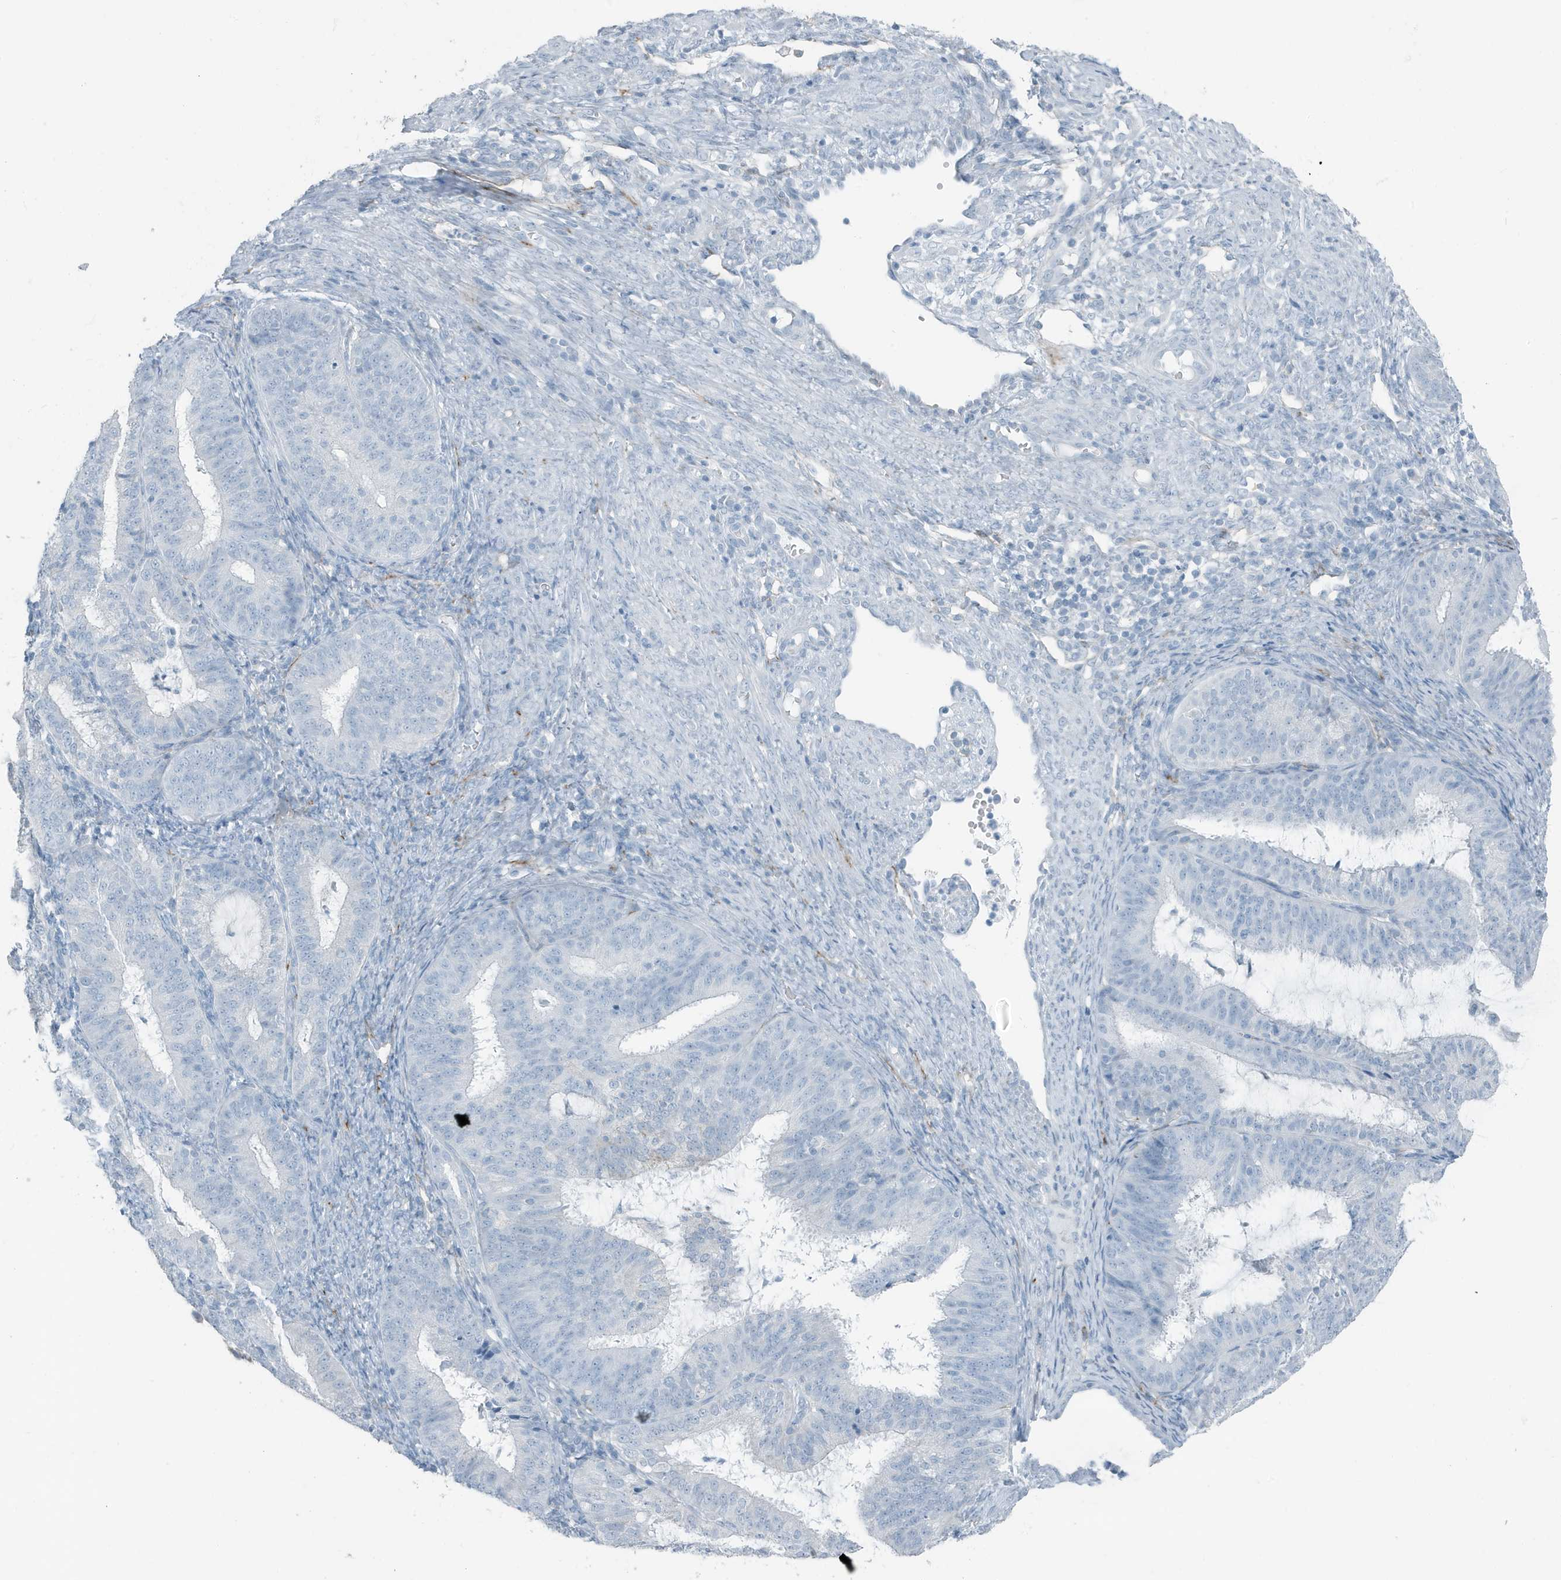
{"staining": {"intensity": "negative", "quantity": "none", "location": "none"}, "tissue": "endometrial cancer", "cell_type": "Tumor cells", "image_type": "cancer", "snomed": [{"axis": "morphology", "description": "Adenocarcinoma, NOS"}, {"axis": "topography", "description": "Endometrium"}], "caption": "Immunohistochemical staining of adenocarcinoma (endometrial) demonstrates no significant expression in tumor cells. (Immunohistochemistry (ihc), brightfield microscopy, high magnification).", "gene": "FAM162A", "patient": {"sex": "female", "age": 51}}